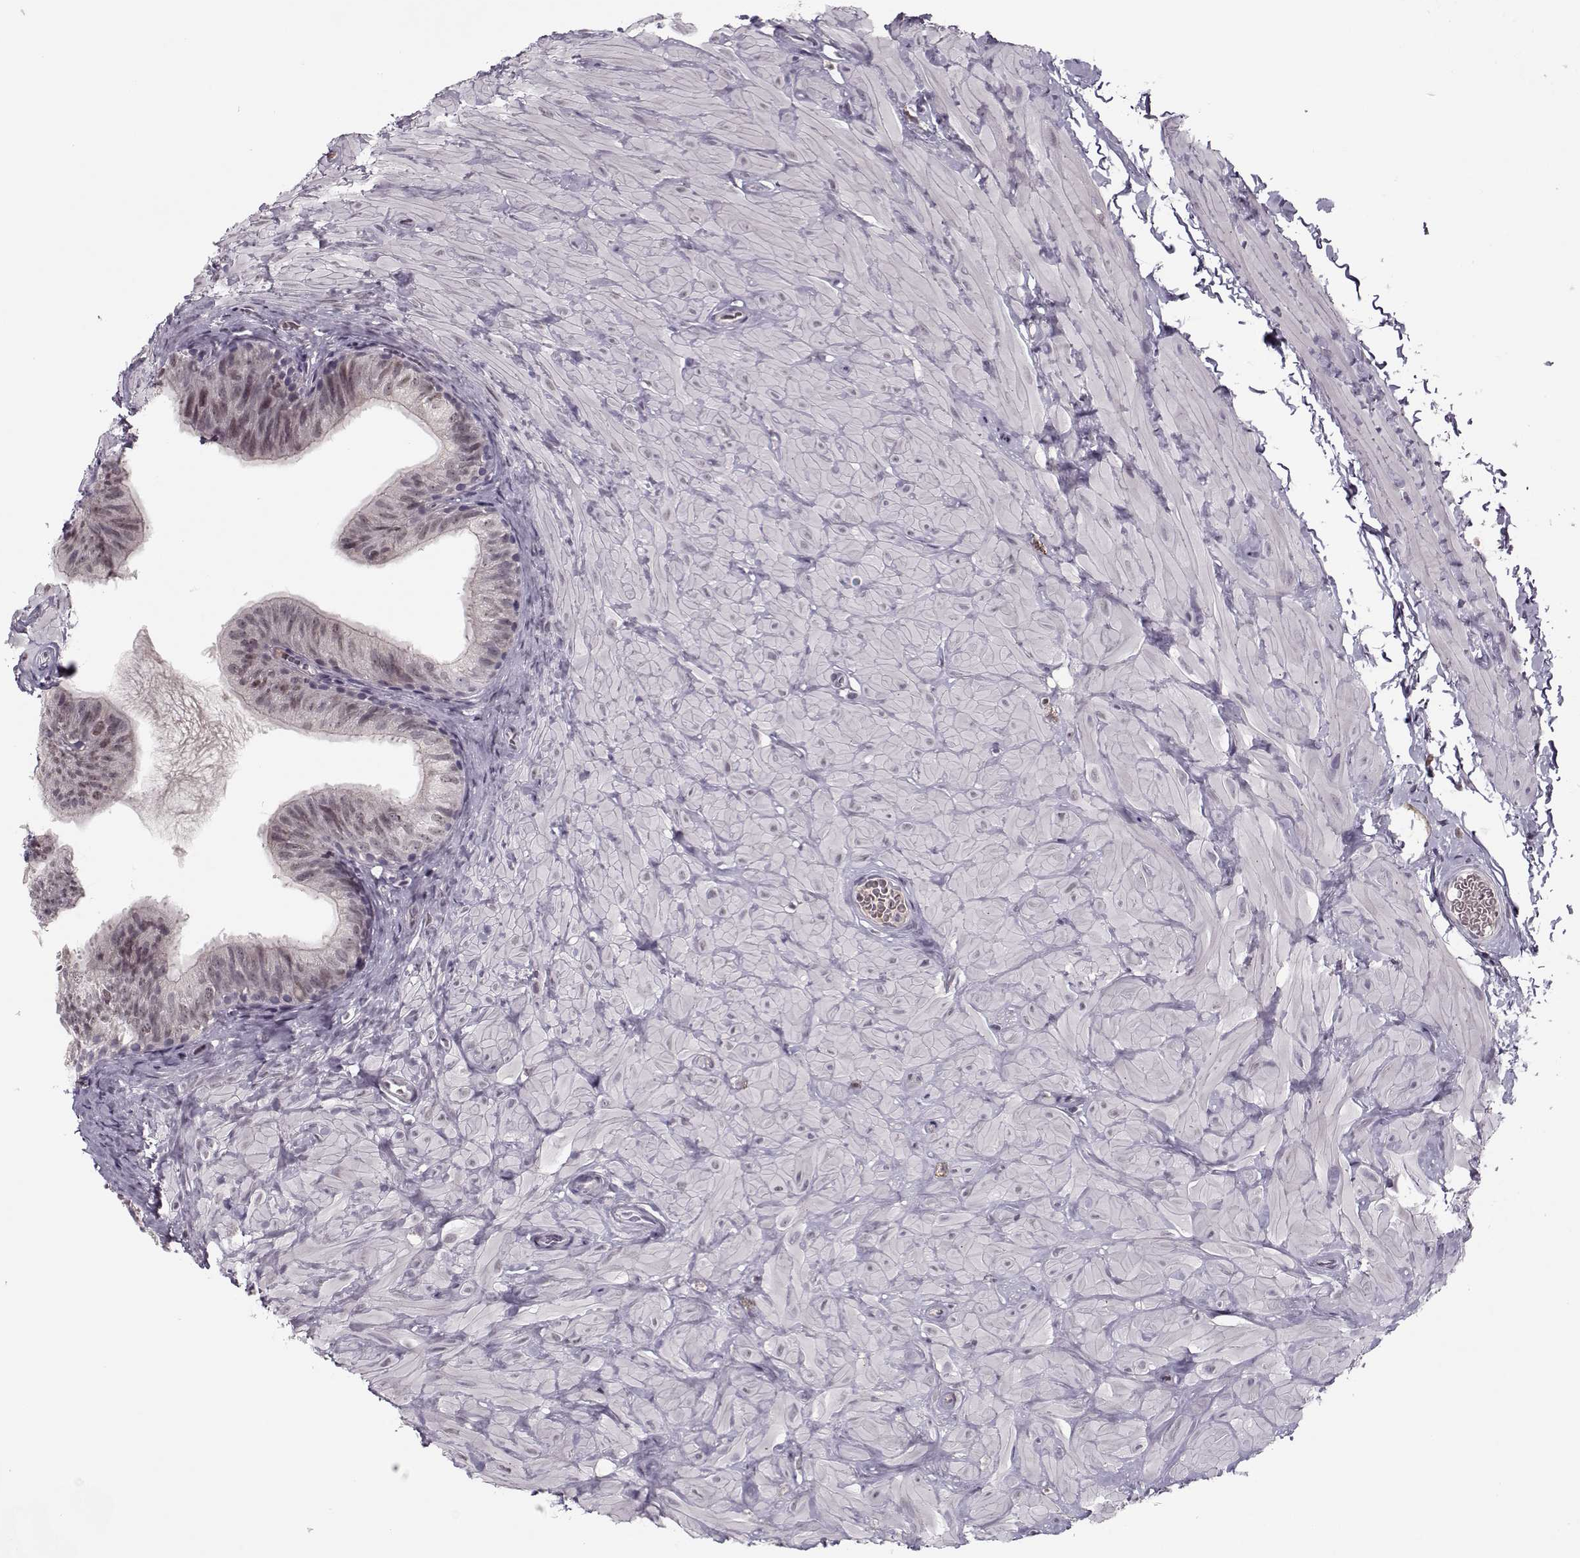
{"staining": {"intensity": "negative", "quantity": "none", "location": "none"}, "tissue": "epididymis", "cell_type": "Glandular cells", "image_type": "normal", "snomed": [{"axis": "morphology", "description": "Normal tissue, NOS"}, {"axis": "topography", "description": "Epididymis"}, {"axis": "topography", "description": "Vas deferens"}], "caption": "Epididymis was stained to show a protein in brown. There is no significant staining in glandular cells. Brightfield microscopy of immunohistochemistry stained with DAB (3,3'-diaminobenzidine) (brown) and hematoxylin (blue), captured at high magnification.", "gene": "DNAI3", "patient": {"sex": "male", "age": 23}}